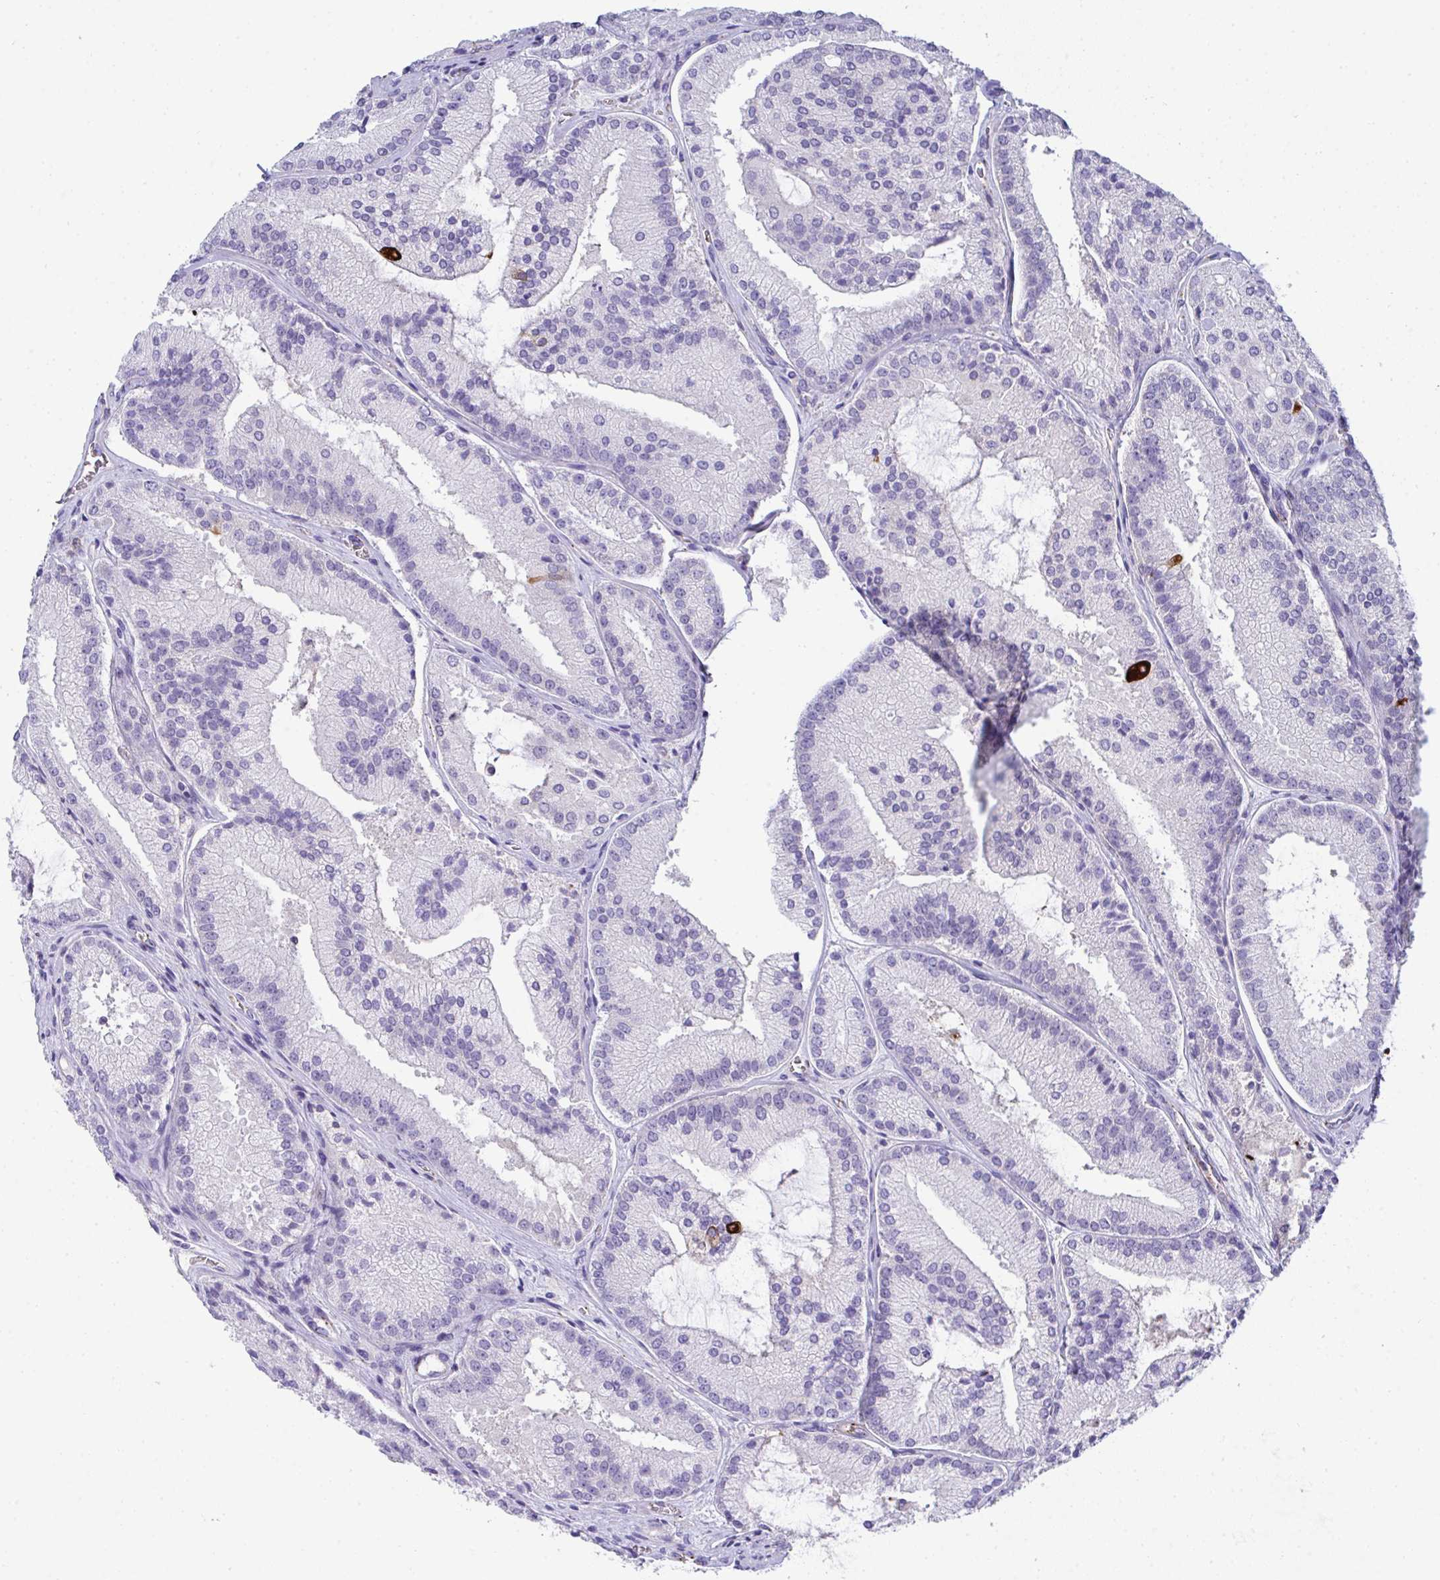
{"staining": {"intensity": "strong", "quantity": "<25%", "location": "cytoplasmic/membranous"}, "tissue": "prostate cancer", "cell_type": "Tumor cells", "image_type": "cancer", "snomed": [{"axis": "morphology", "description": "Adenocarcinoma, High grade"}, {"axis": "topography", "description": "Prostate"}], "caption": "This micrograph displays IHC staining of human prostate adenocarcinoma (high-grade), with medium strong cytoplasmic/membranous staining in about <25% of tumor cells.", "gene": "TNFAIP8", "patient": {"sex": "male", "age": 73}}